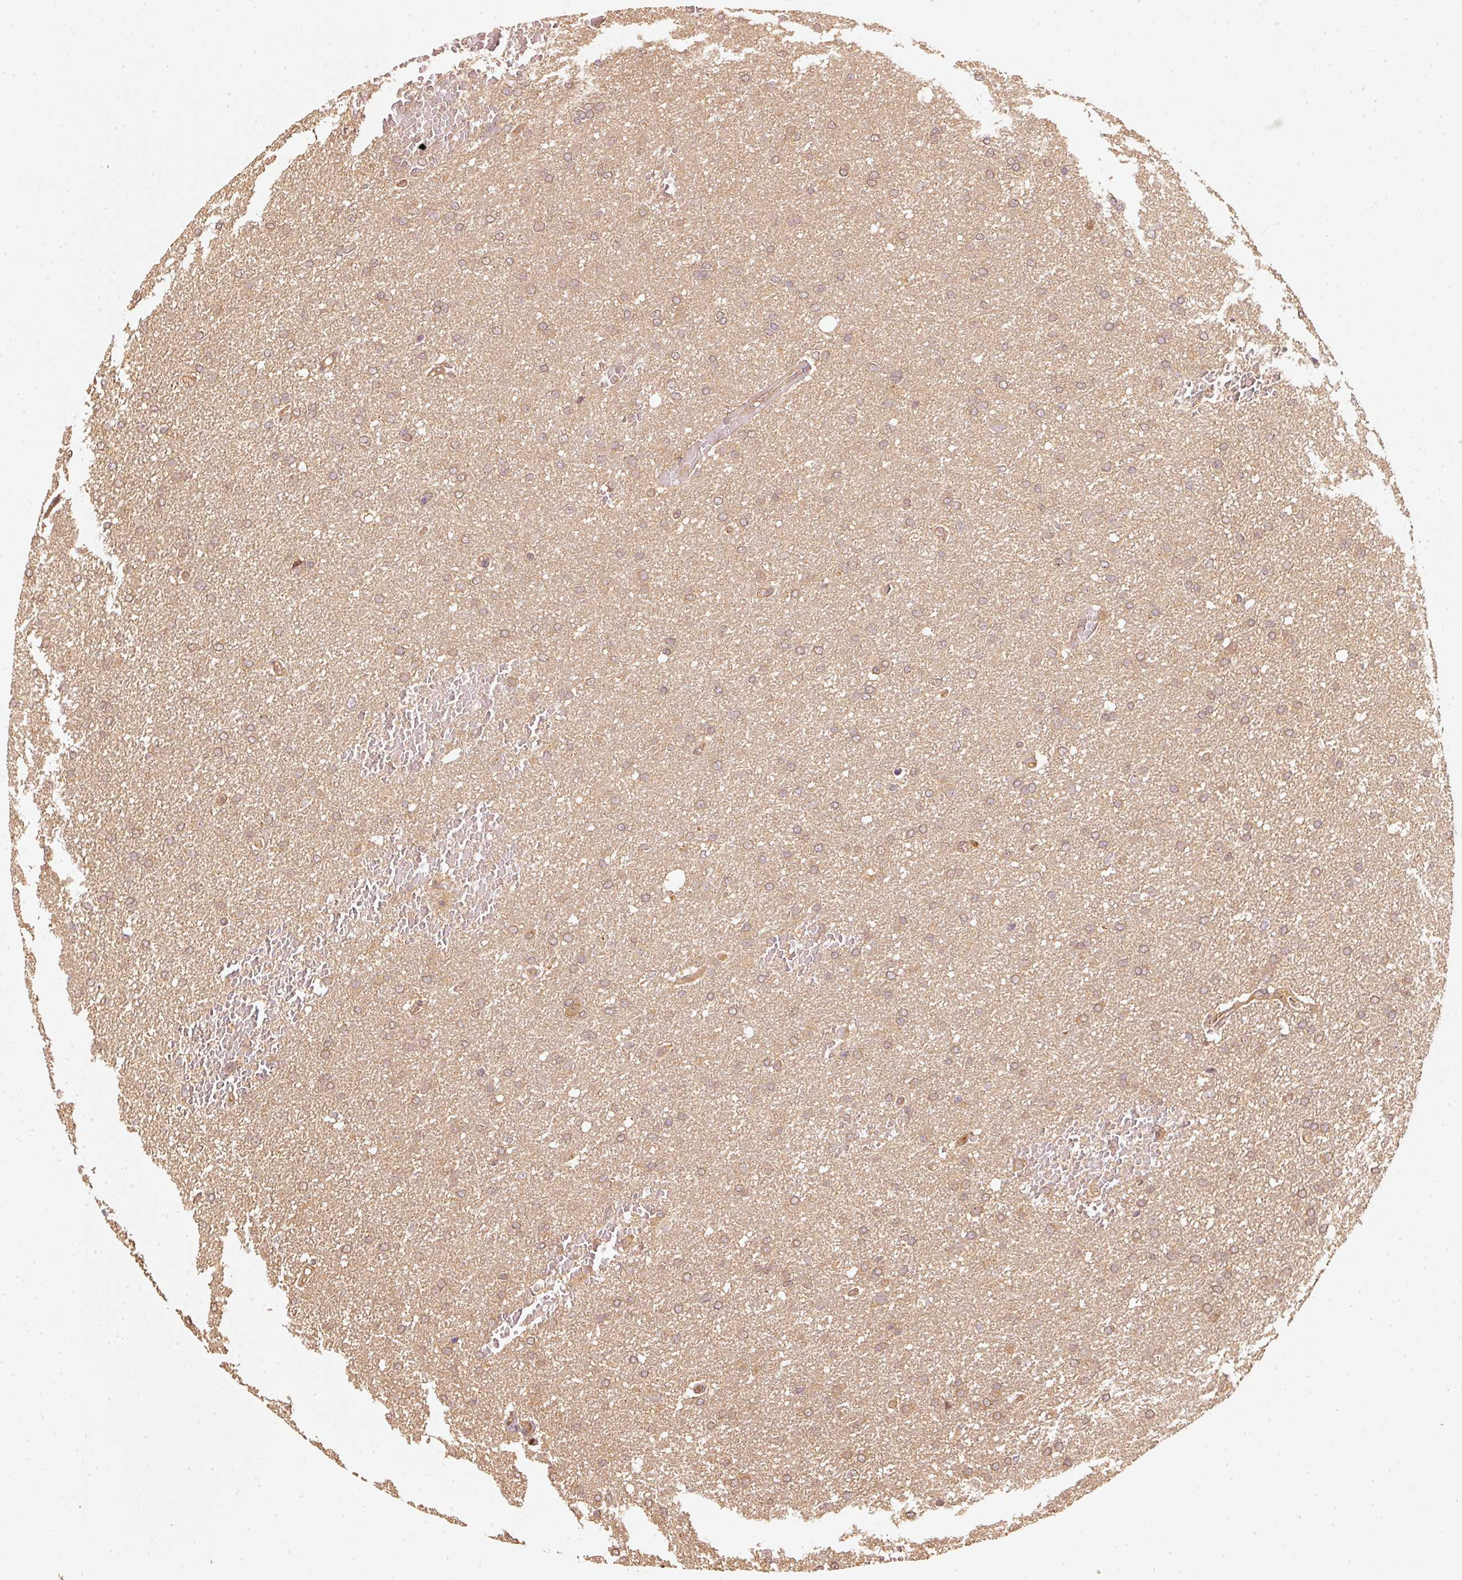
{"staining": {"intensity": "moderate", "quantity": ">75%", "location": "cytoplasmic/membranous"}, "tissue": "glioma", "cell_type": "Tumor cells", "image_type": "cancer", "snomed": [{"axis": "morphology", "description": "Glioma, malignant, High grade"}, {"axis": "topography", "description": "Cerebral cortex"}], "caption": "Glioma stained with immunohistochemistry (IHC) exhibits moderate cytoplasmic/membranous expression in about >75% of tumor cells.", "gene": "STAU1", "patient": {"sex": "female", "age": 36}}